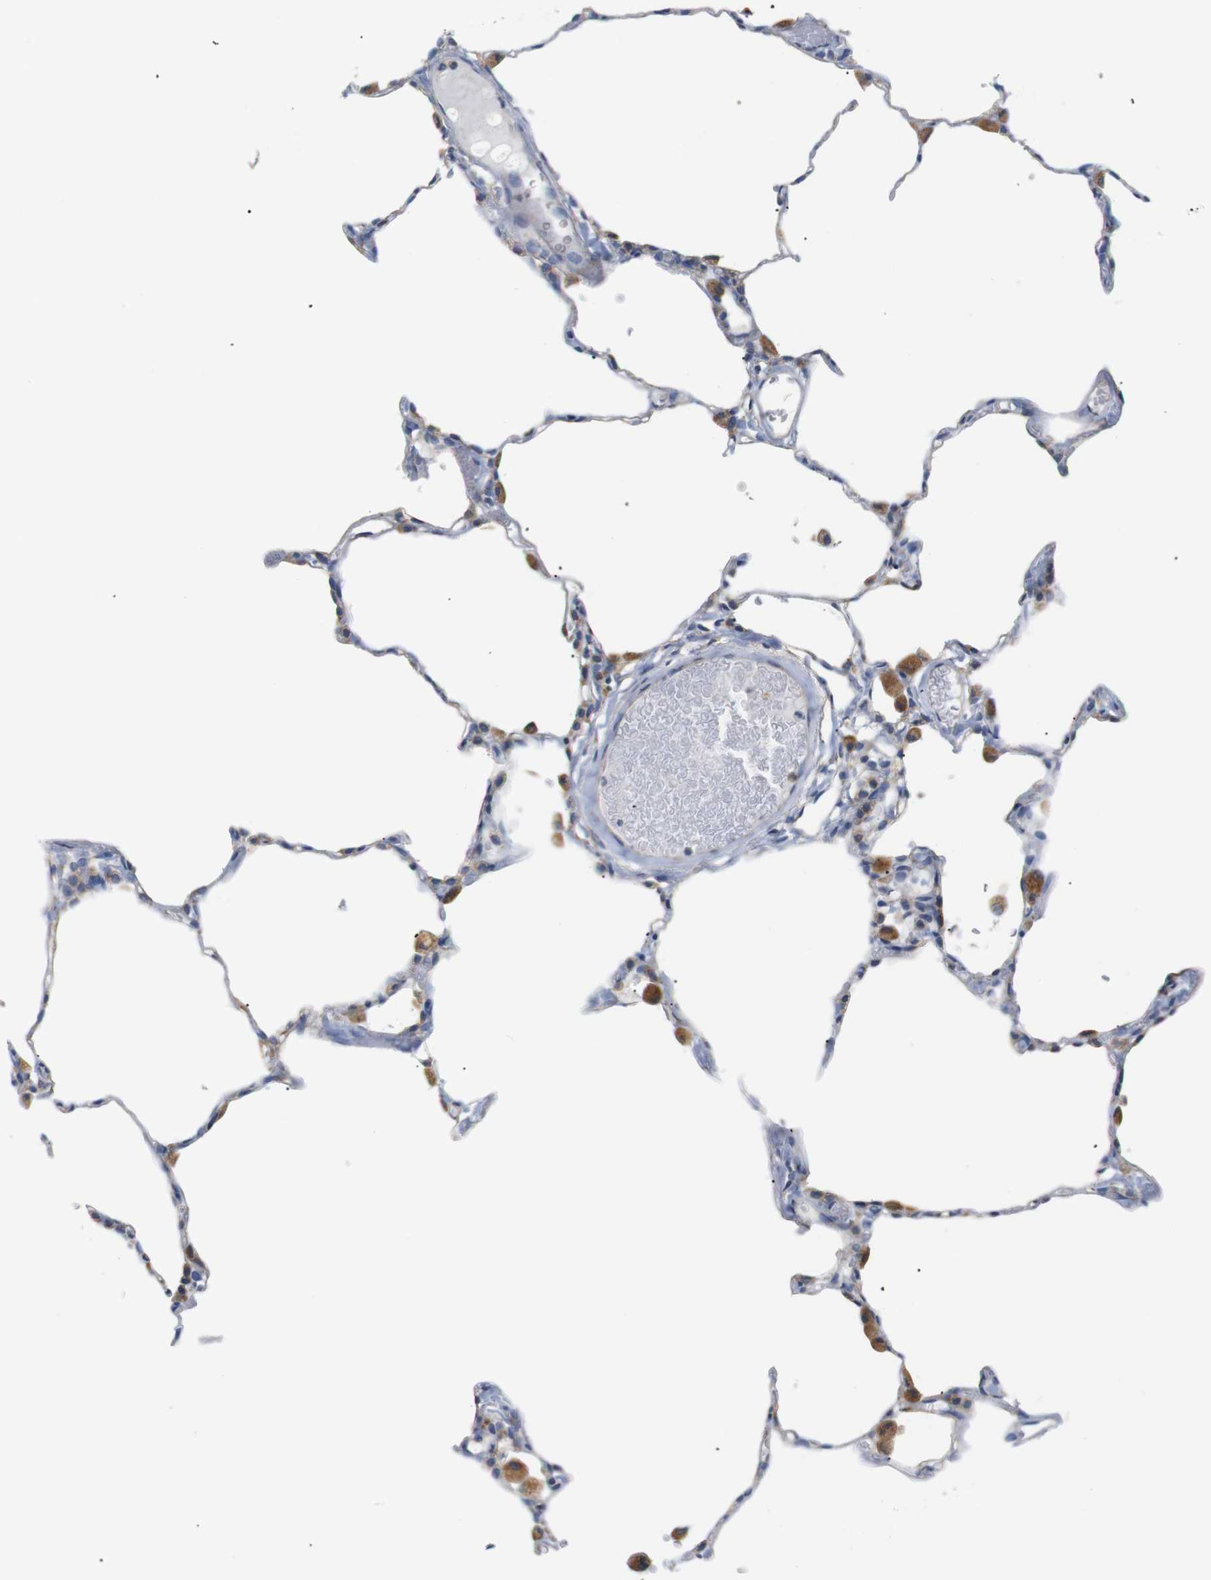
{"staining": {"intensity": "moderate", "quantity": "<25%", "location": "cytoplasmic/membranous"}, "tissue": "lung", "cell_type": "Alveolar cells", "image_type": "normal", "snomed": [{"axis": "morphology", "description": "Normal tissue, NOS"}, {"axis": "topography", "description": "Lung"}], "caption": "Immunohistochemistry staining of normal lung, which demonstrates low levels of moderate cytoplasmic/membranous positivity in about <25% of alveolar cells indicating moderate cytoplasmic/membranous protein staining. The staining was performed using DAB (3,3'-diaminobenzidine) (brown) for protein detection and nuclei were counterstained in hematoxylin (blue).", "gene": "TRIM5", "patient": {"sex": "female", "age": 49}}